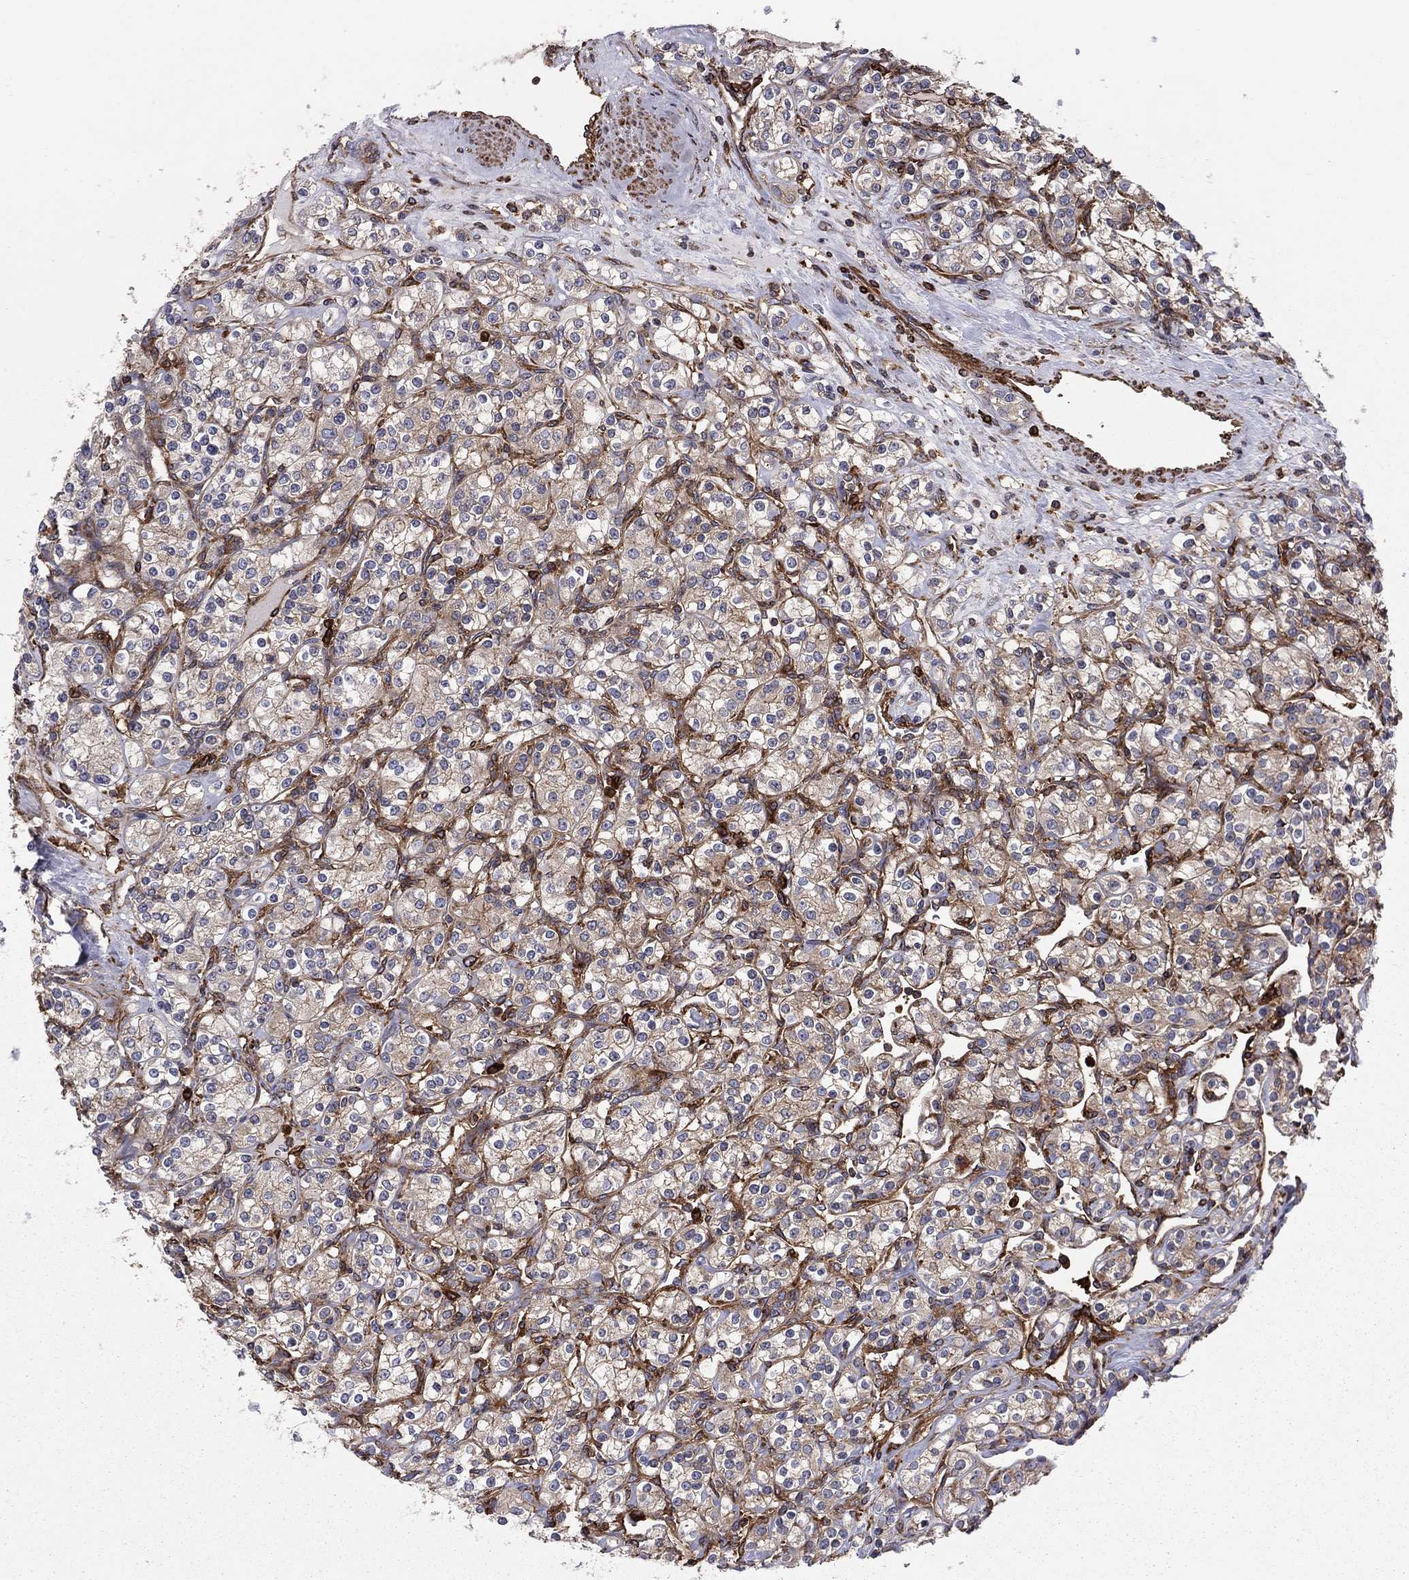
{"staining": {"intensity": "weak", "quantity": "<25%", "location": "cytoplasmic/membranous"}, "tissue": "renal cancer", "cell_type": "Tumor cells", "image_type": "cancer", "snomed": [{"axis": "morphology", "description": "Adenocarcinoma, NOS"}, {"axis": "topography", "description": "Kidney"}], "caption": "IHC micrograph of human renal adenocarcinoma stained for a protein (brown), which reveals no staining in tumor cells.", "gene": "EHBP1L1", "patient": {"sex": "male", "age": 77}}